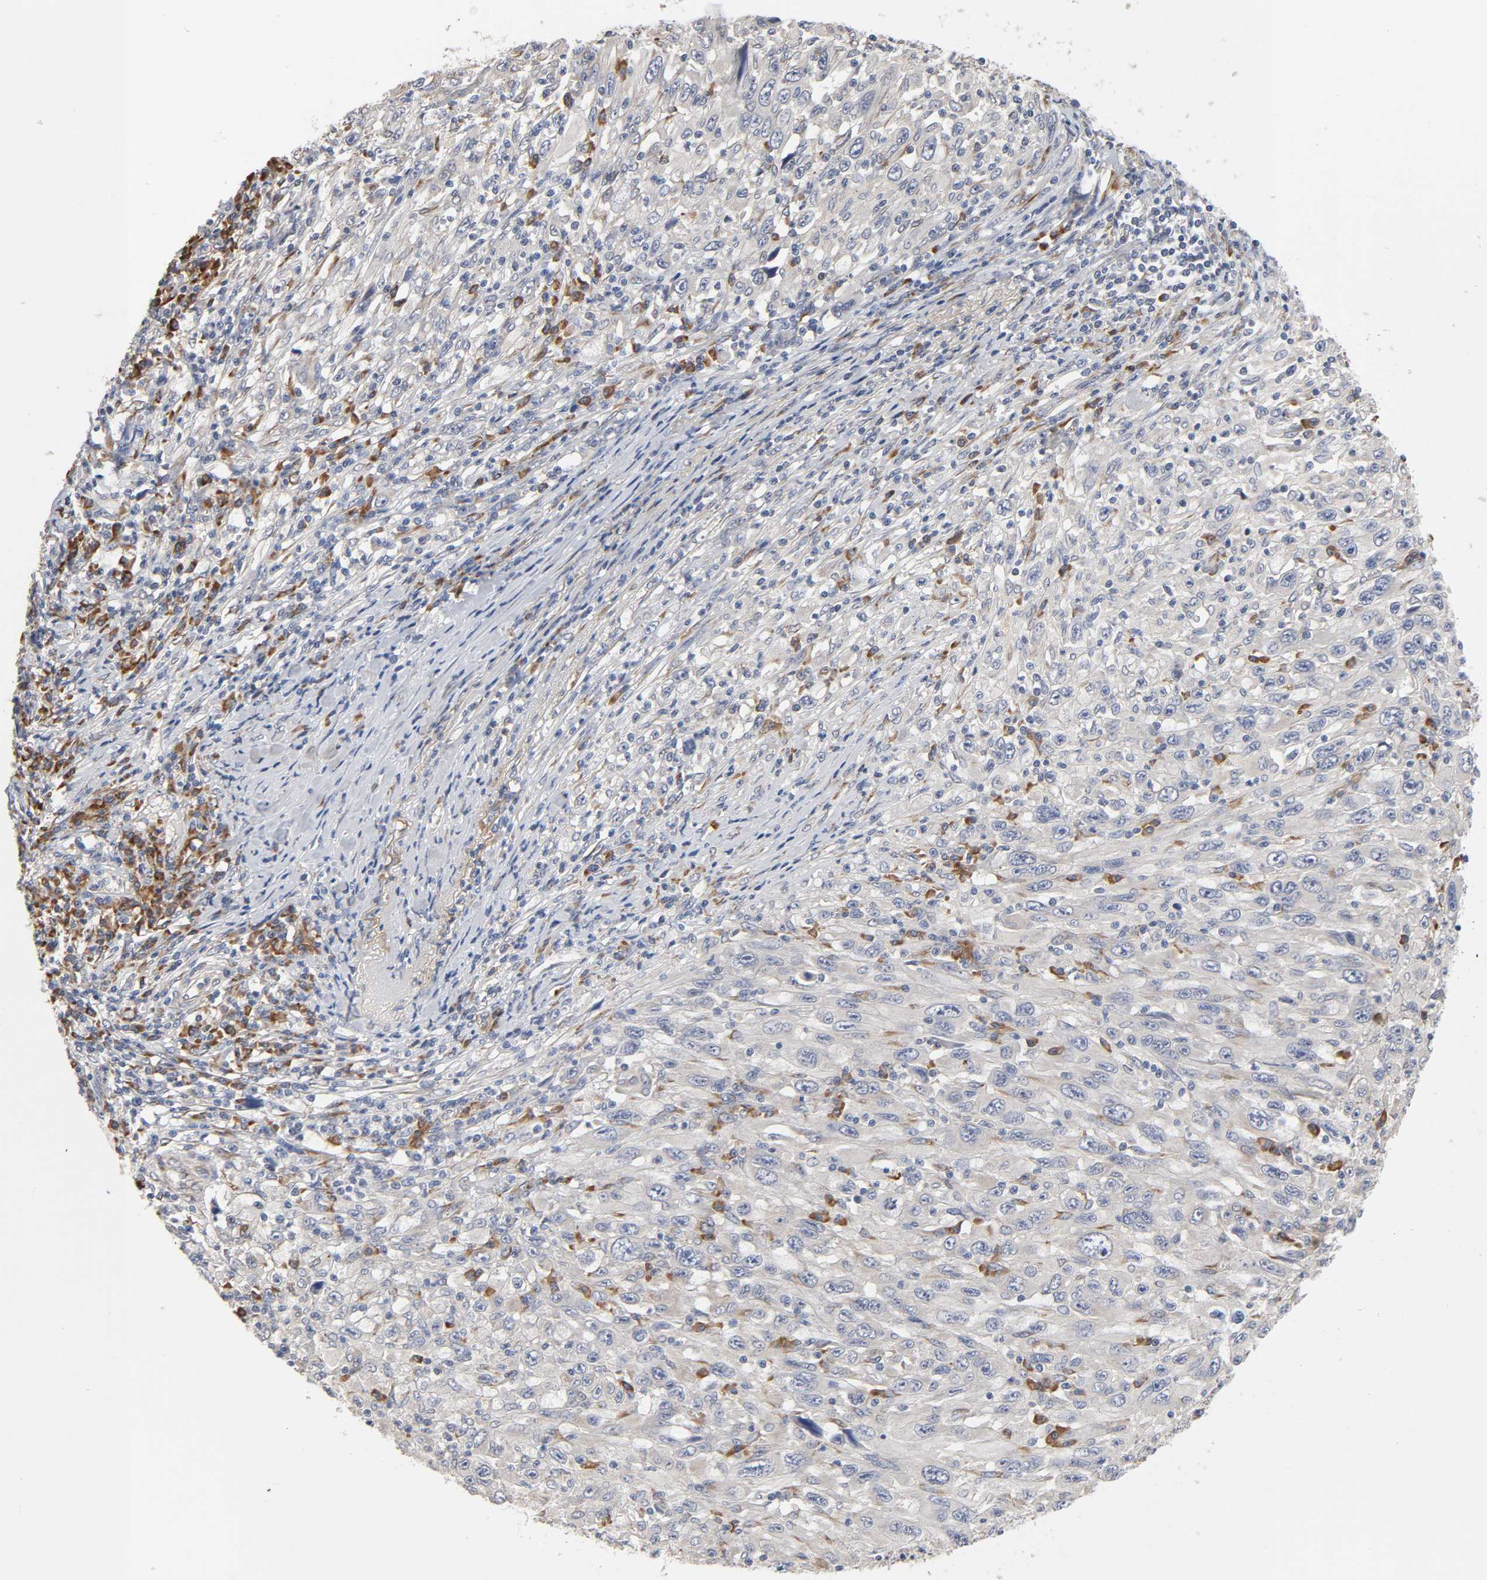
{"staining": {"intensity": "negative", "quantity": "none", "location": "none"}, "tissue": "melanoma", "cell_type": "Tumor cells", "image_type": "cancer", "snomed": [{"axis": "morphology", "description": "Malignant melanoma, Metastatic site"}, {"axis": "topography", "description": "Skin"}], "caption": "Immunohistochemical staining of human malignant melanoma (metastatic site) reveals no significant expression in tumor cells. The staining was performed using DAB (3,3'-diaminobenzidine) to visualize the protein expression in brown, while the nuclei were stained in blue with hematoxylin (Magnification: 20x).", "gene": "HDLBP", "patient": {"sex": "female", "age": 56}}